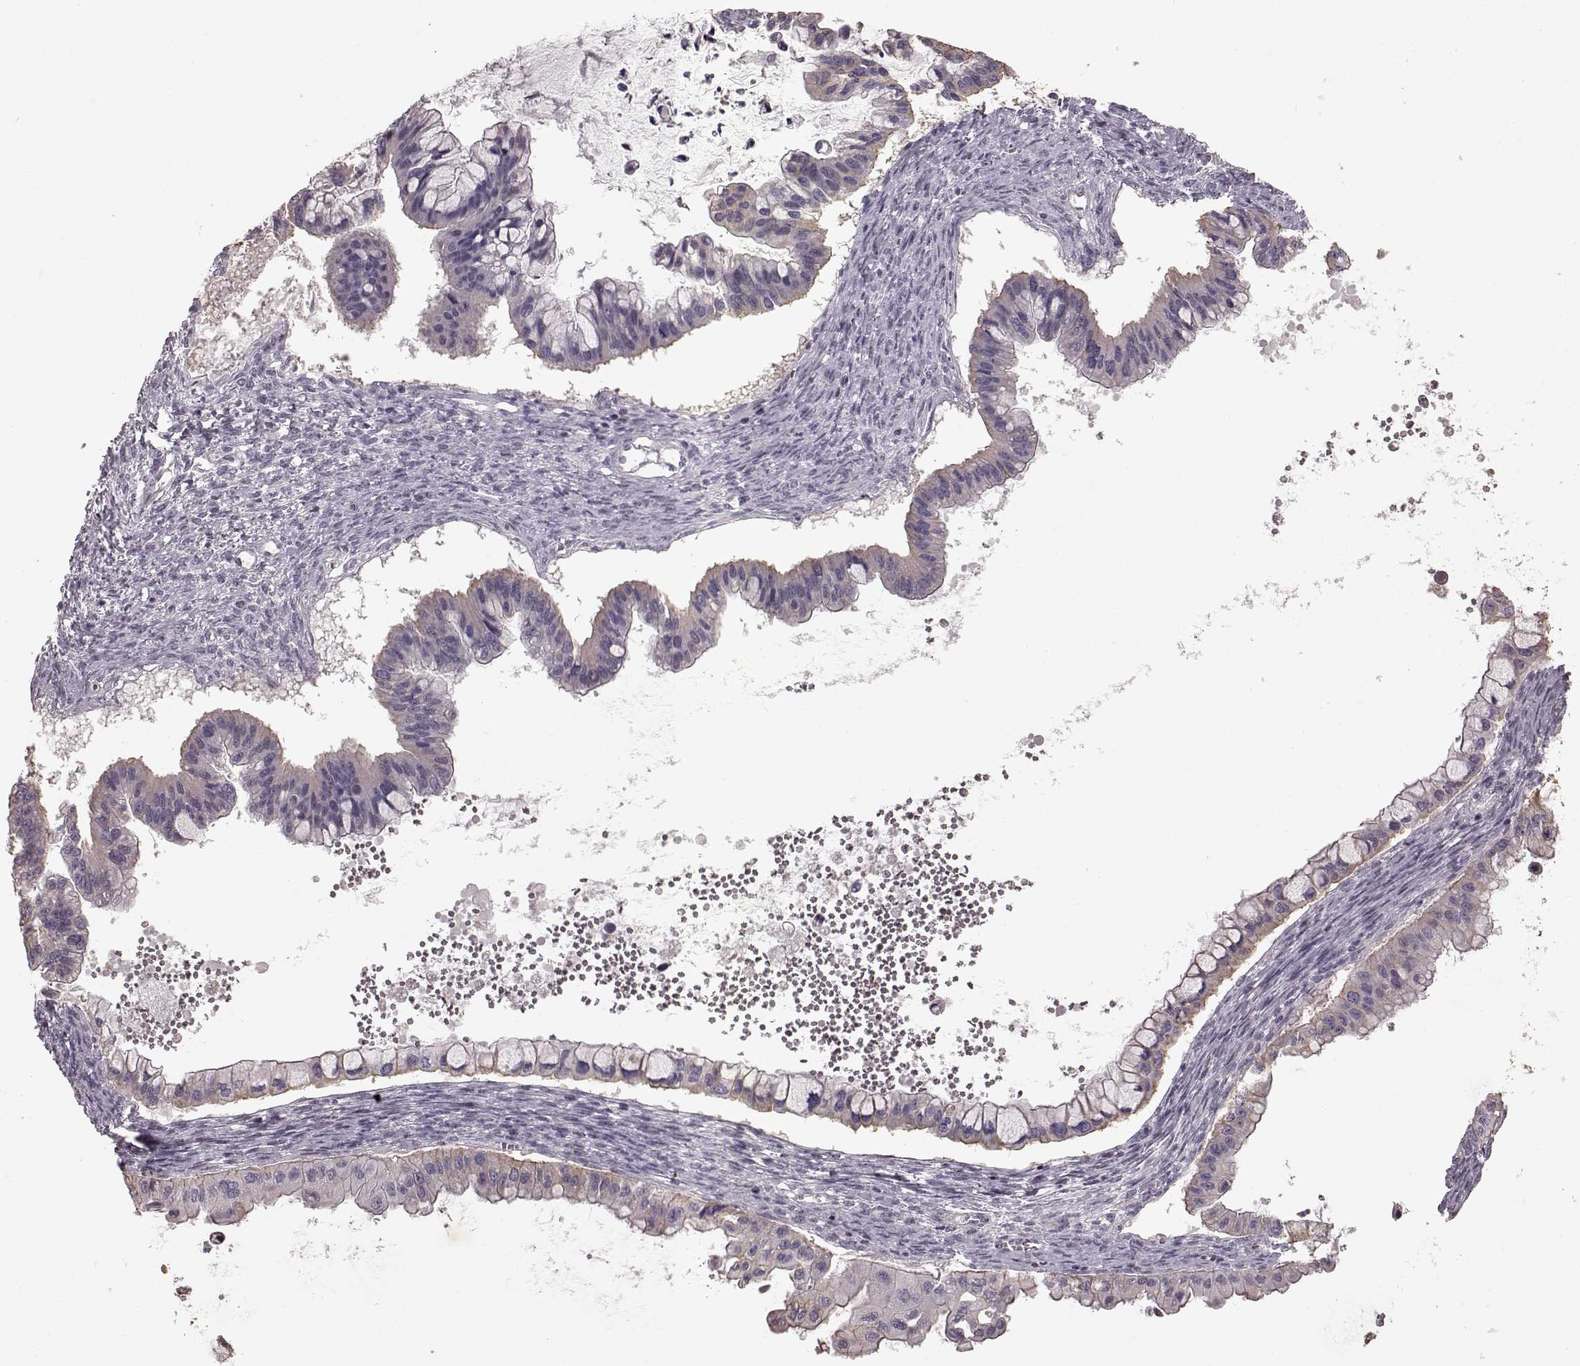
{"staining": {"intensity": "weak", "quantity": "25%-75%", "location": "cytoplasmic/membranous"}, "tissue": "ovarian cancer", "cell_type": "Tumor cells", "image_type": "cancer", "snomed": [{"axis": "morphology", "description": "Cystadenocarcinoma, mucinous, NOS"}, {"axis": "topography", "description": "Ovary"}], "caption": "Immunohistochemical staining of human mucinous cystadenocarcinoma (ovarian) displays weak cytoplasmic/membranous protein expression in about 25%-75% of tumor cells.", "gene": "PDCD1", "patient": {"sex": "female", "age": 72}}